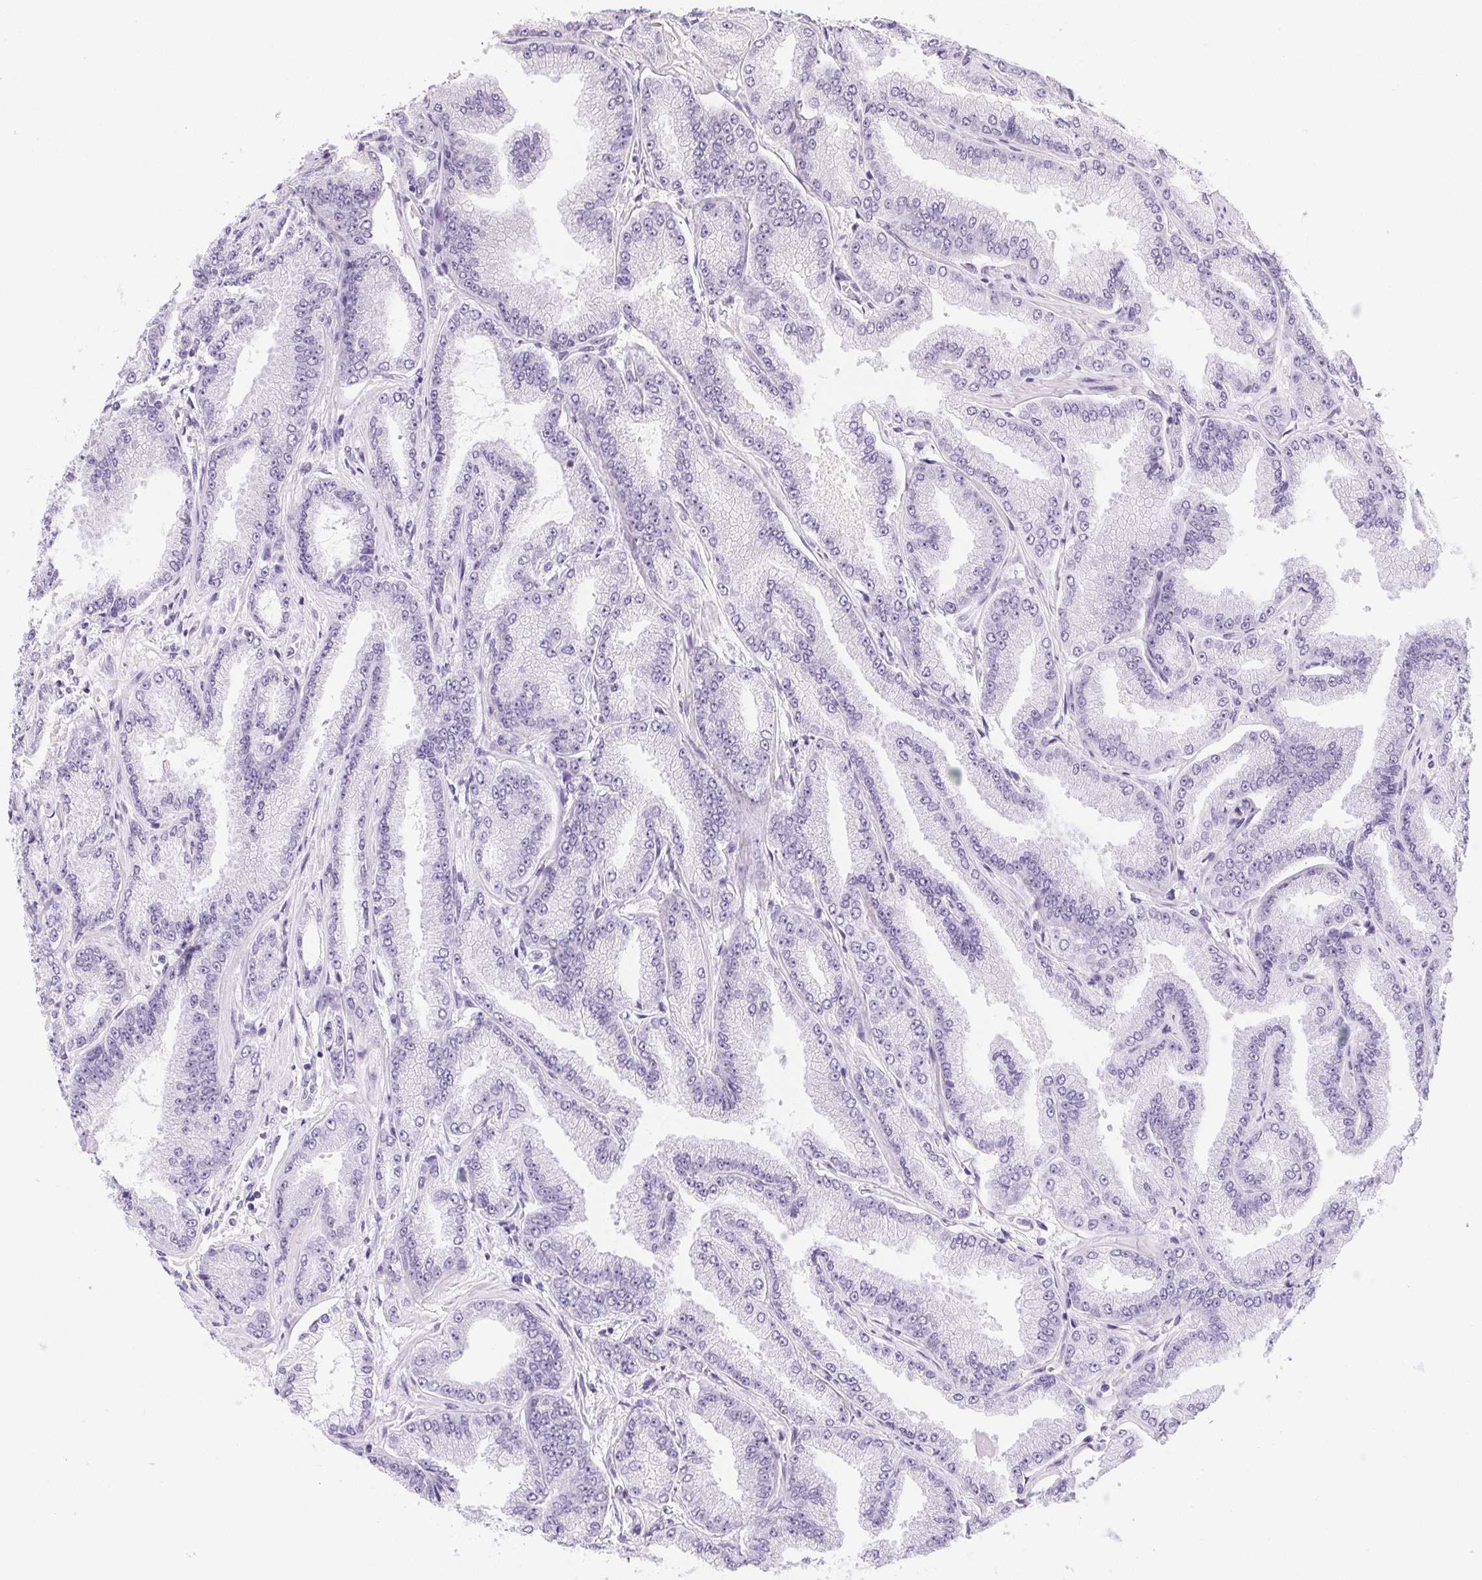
{"staining": {"intensity": "negative", "quantity": "none", "location": "none"}, "tissue": "prostate cancer", "cell_type": "Tumor cells", "image_type": "cancer", "snomed": [{"axis": "morphology", "description": "Adenocarcinoma, Low grade"}, {"axis": "topography", "description": "Prostate"}], "caption": "Immunohistochemistry micrograph of low-grade adenocarcinoma (prostate) stained for a protein (brown), which displays no expression in tumor cells.", "gene": "HELLS", "patient": {"sex": "male", "age": 55}}